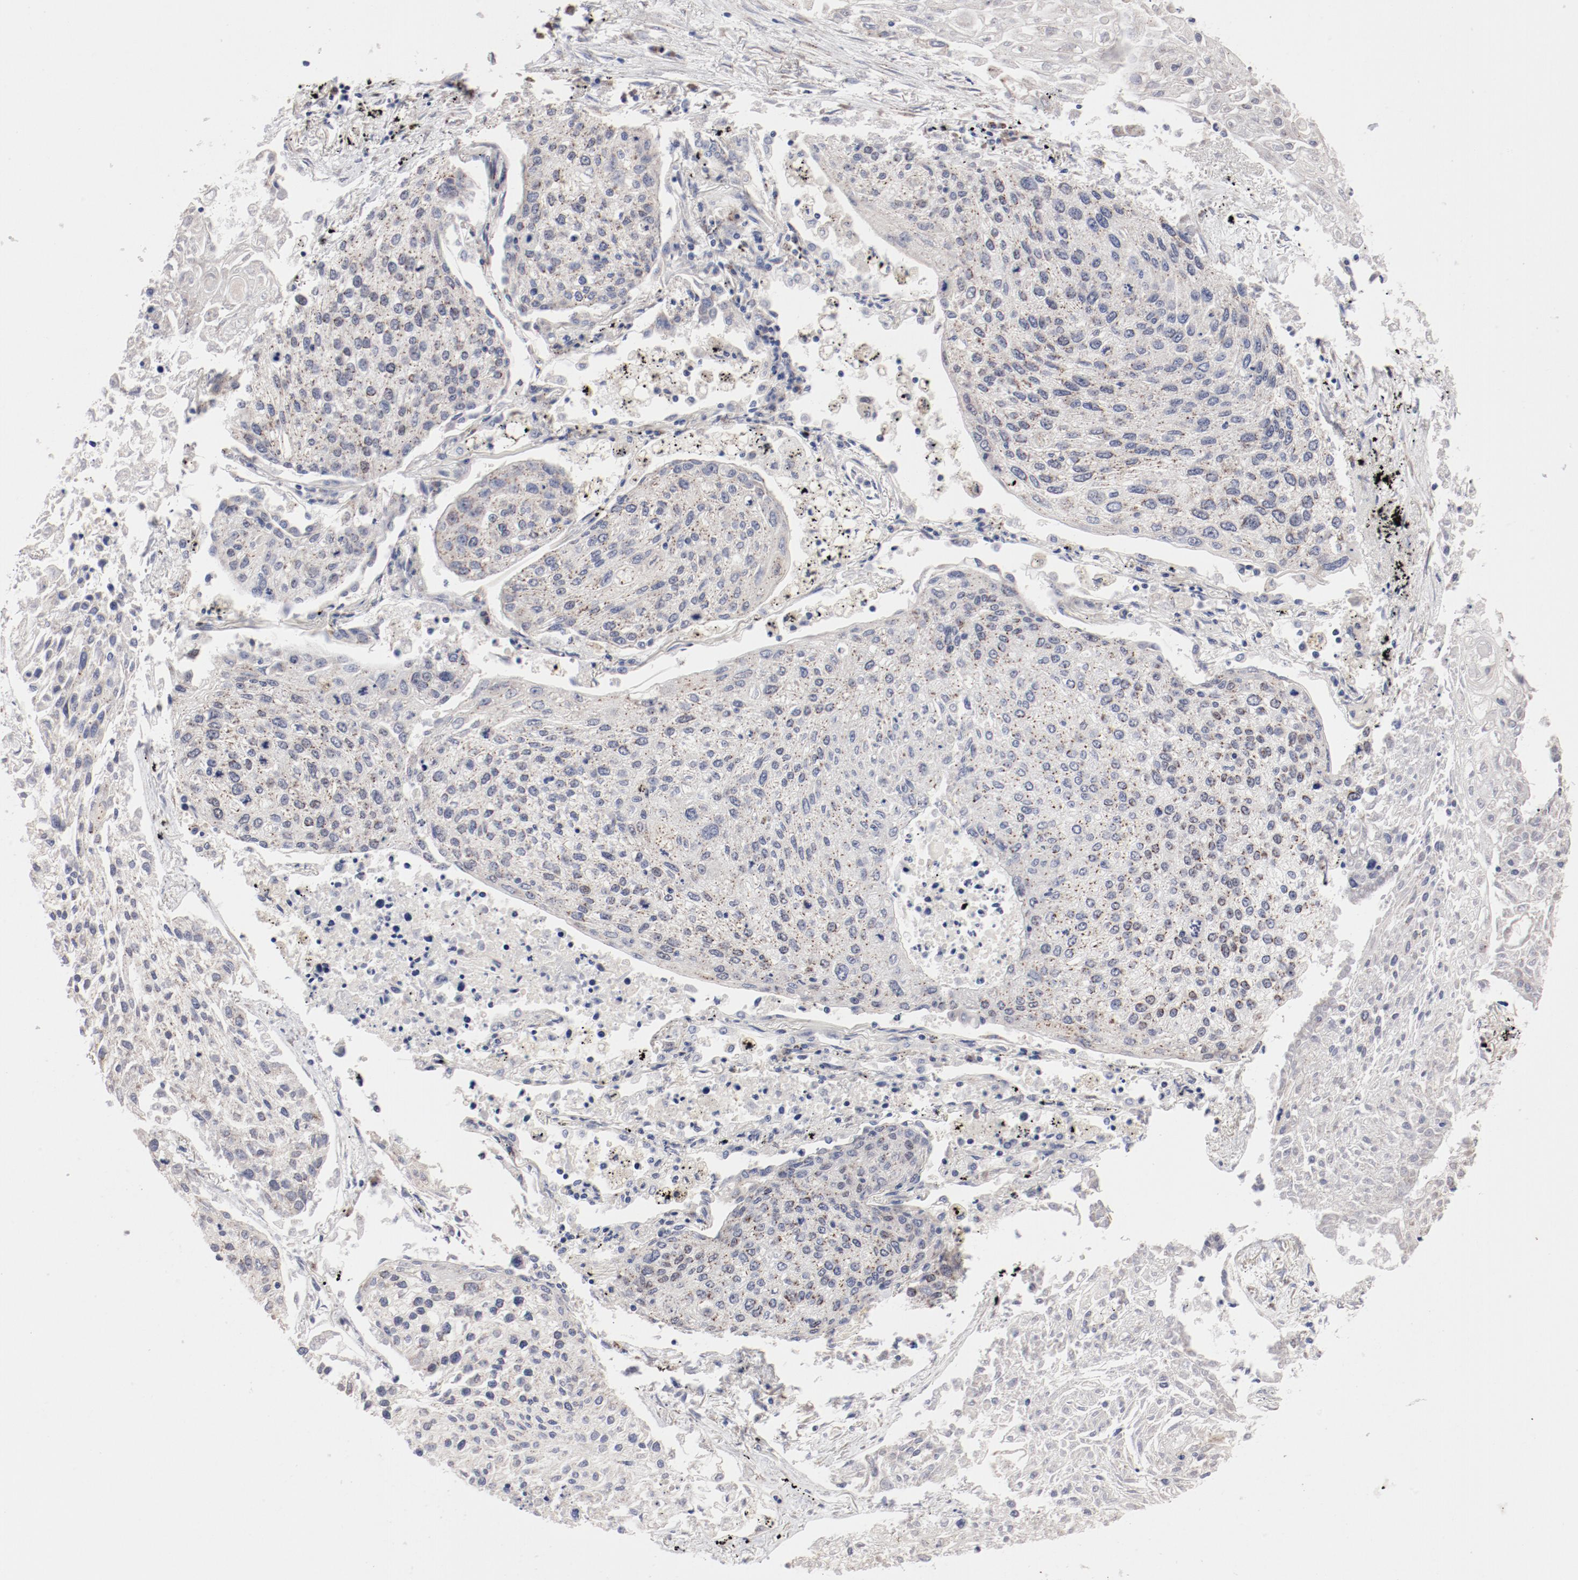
{"staining": {"intensity": "negative", "quantity": "none", "location": "none"}, "tissue": "lung cancer", "cell_type": "Tumor cells", "image_type": "cancer", "snomed": [{"axis": "morphology", "description": "Squamous cell carcinoma, NOS"}, {"axis": "topography", "description": "Lung"}], "caption": "DAB (3,3'-diaminobenzidine) immunohistochemical staining of human squamous cell carcinoma (lung) shows no significant positivity in tumor cells.", "gene": "RPL12", "patient": {"sex": "male", "age": 75}}